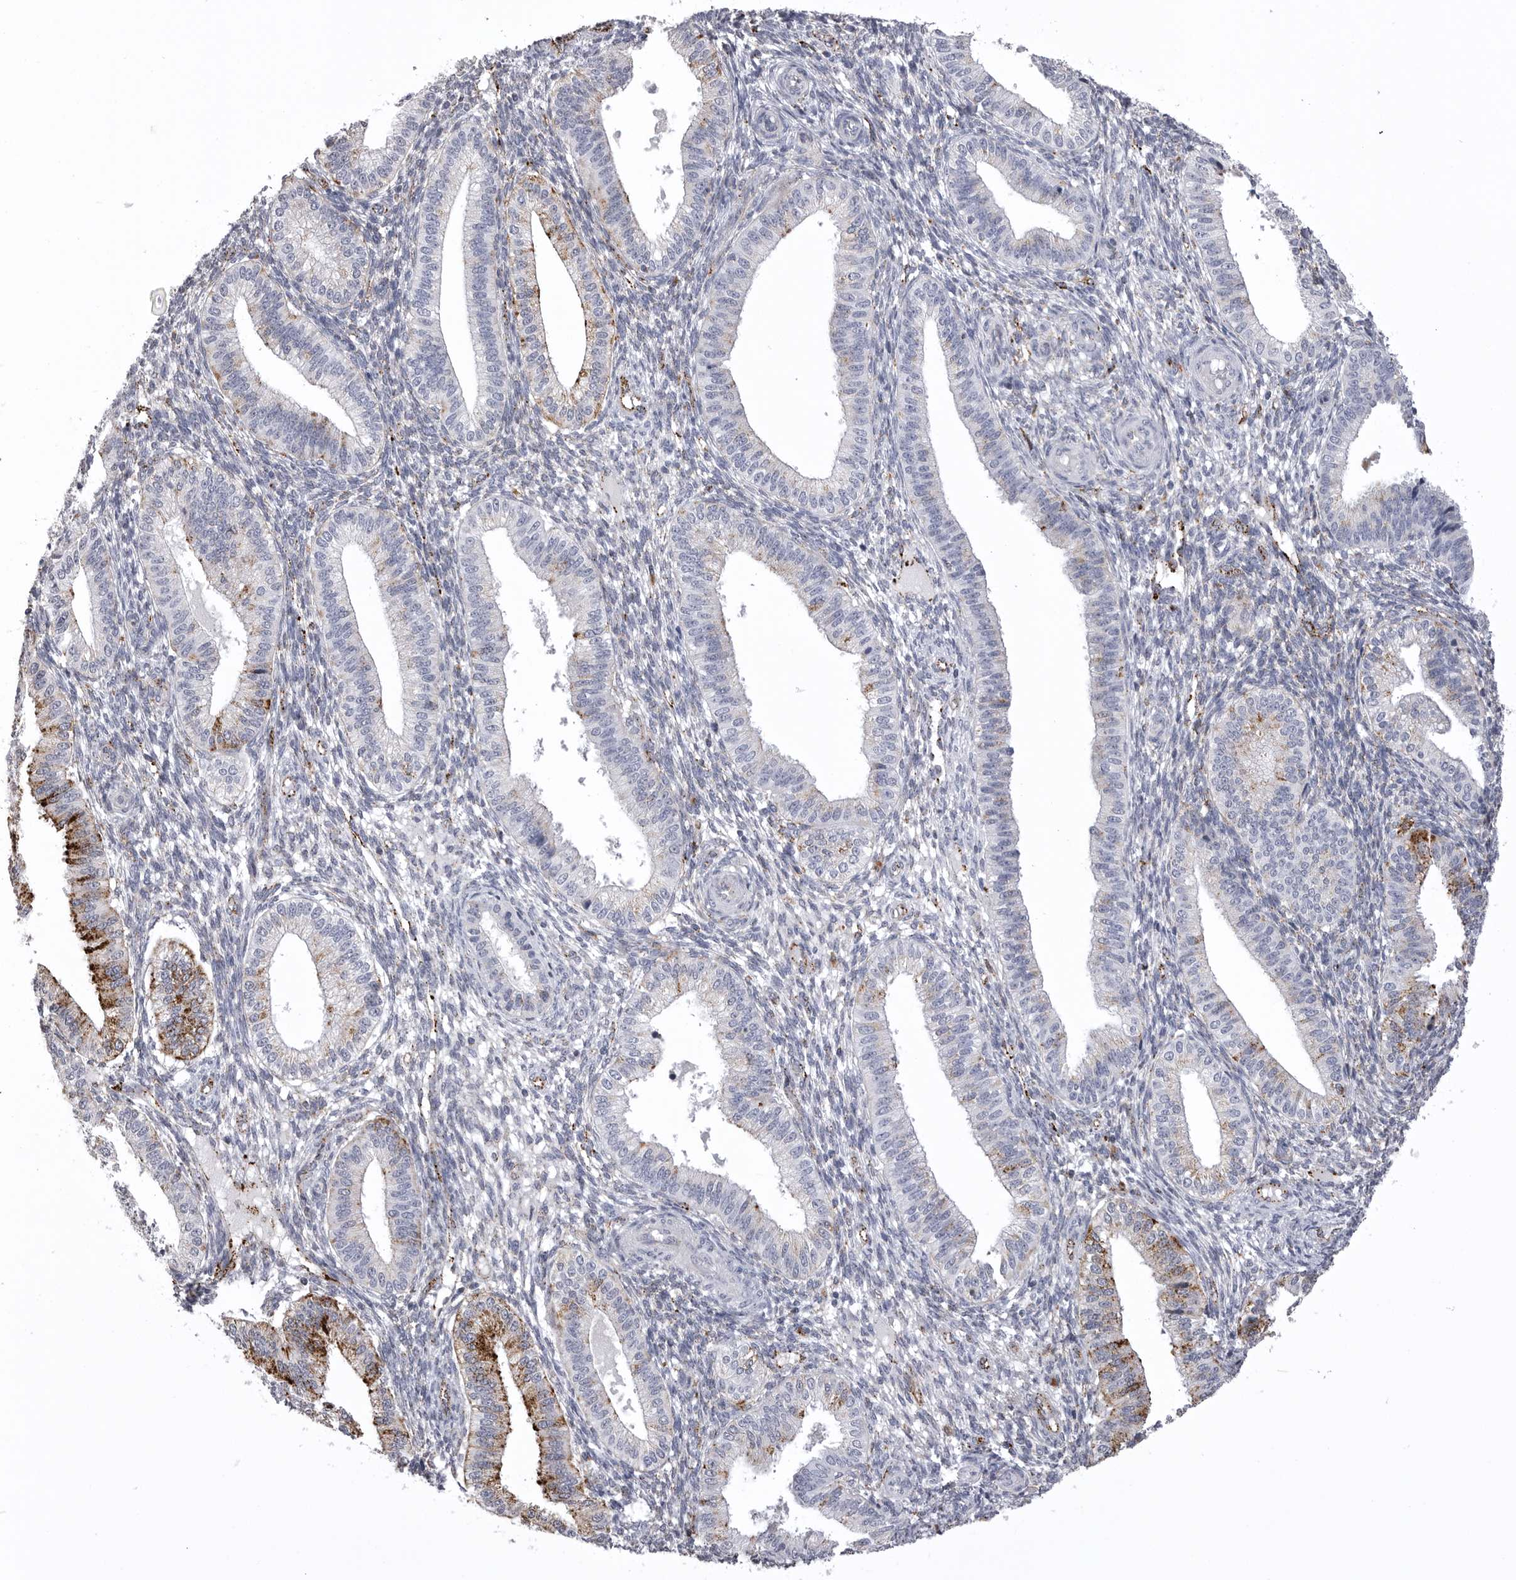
{"staining": {"intensity": "negative", "quantity": "none", "location": "none"}, "tissue": "endometrium", "cell_type": "Cells in endometrial stroma", "image_type": "normal", "snomed": [{"axis": "morphology", "description": "Normal tissue, NOS"}, {"axis": "topography", "description": "Endometrium"}], "caption": "The IHC histopathology image has no significant positivity in cells in endometrial stroma of endometrium.", "gene": "PSPN", "patient": {"sex": "female", "age": 39}}